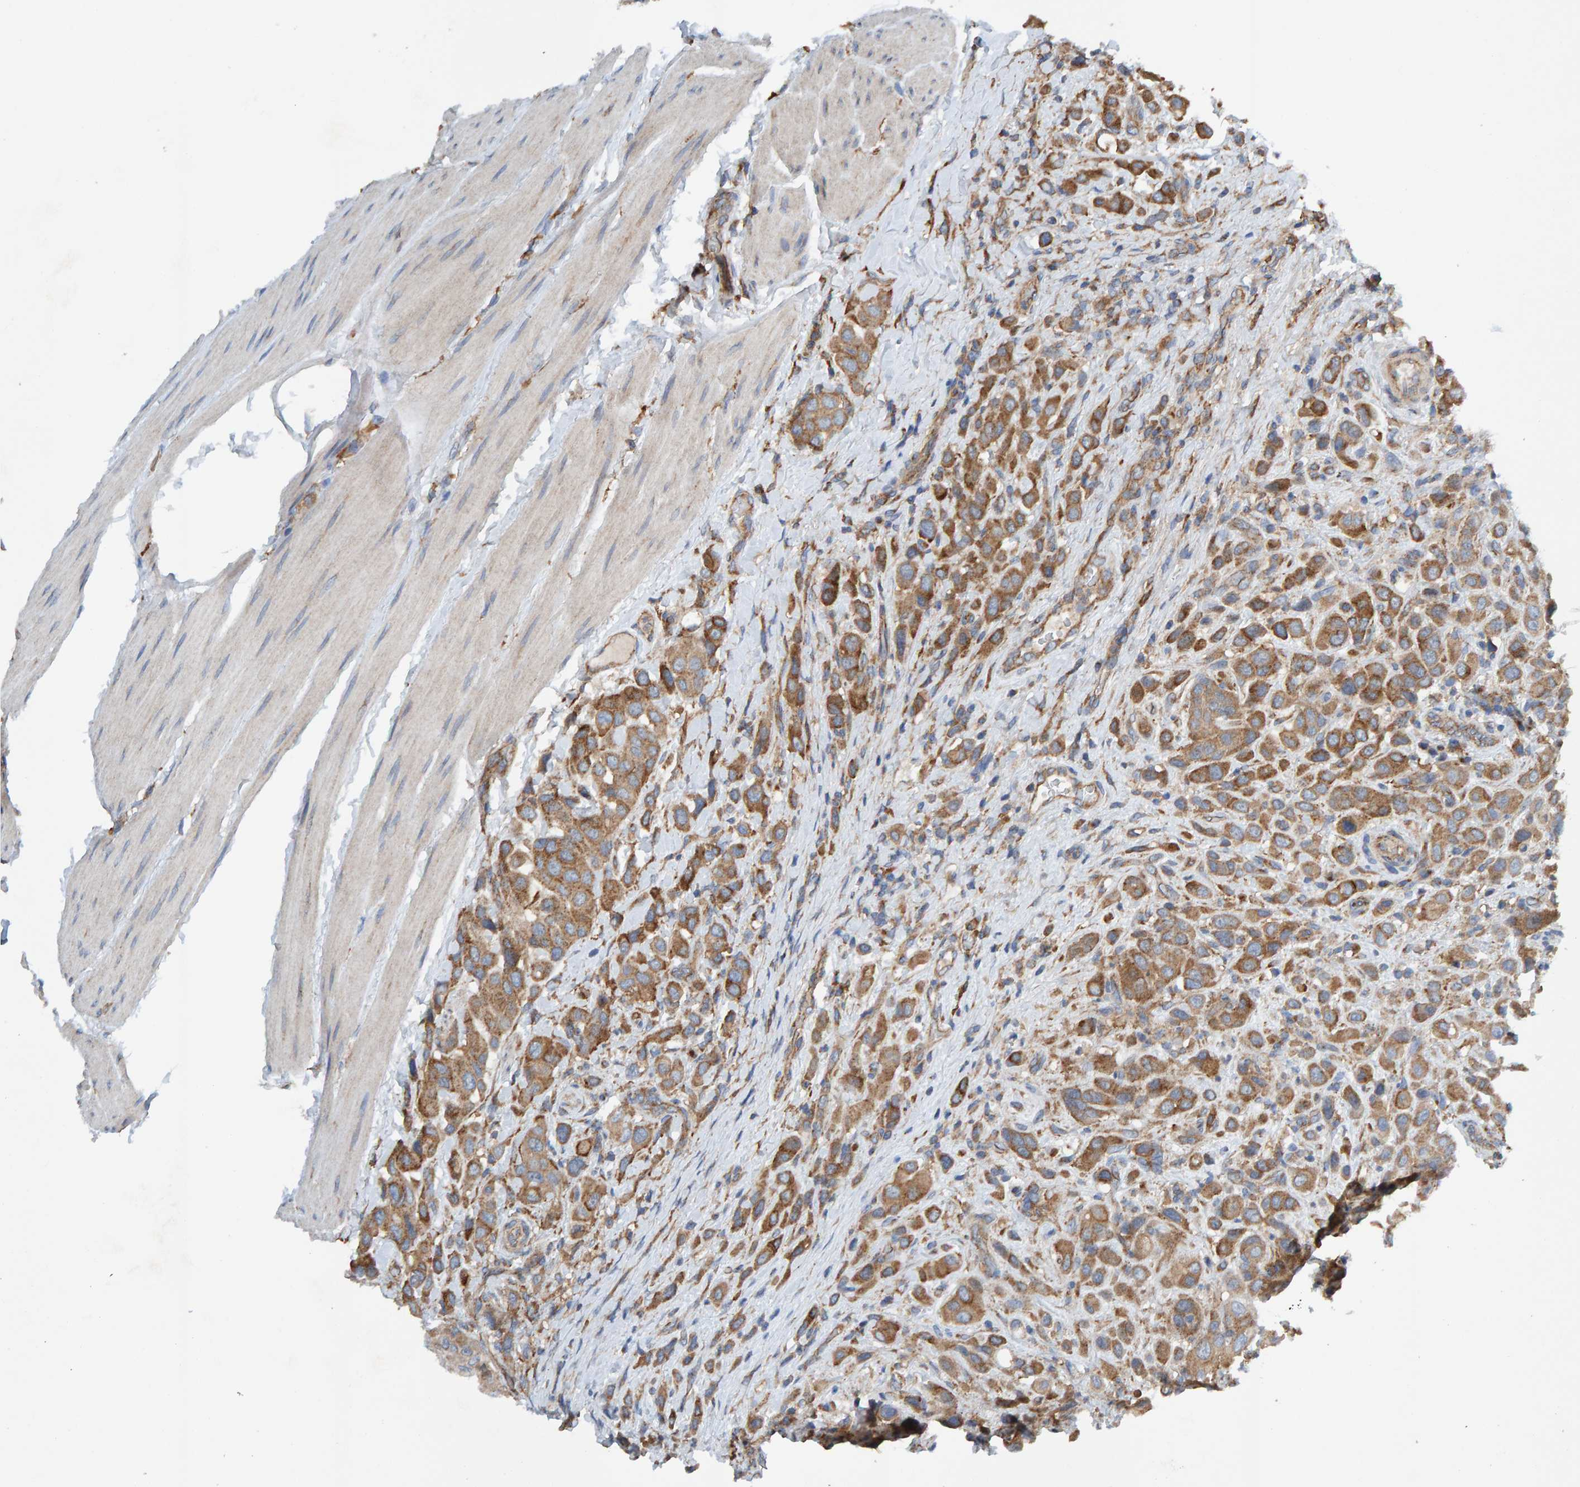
{"staining": {"intensity": "strong", "quantity": ">75%", "location": "cytoplasmic/membranous"}, "tissue": "urothelial cancer", "cell_type": "Tumor cells", "image_type": "cancer", "snomed": [{"axis": "morphology", "description": "Urothelial carcinoma, High grade"}, {"axis": "topography", "description": "Urinary bladder"}], "caption": "Brown immunohistochemical staining in urothelial cancer reveals strong cytoplasmic/membranous staining in approximately >75% of tumor cells. The staining is performed using DAB (3,3'-diaminobenzidine) brown chromogen to label protein expression. The nuclei are counter-stained blue using hematoxylin.", "gene": "MKLN1", "patient": {"sex": "male", "age": 50}}